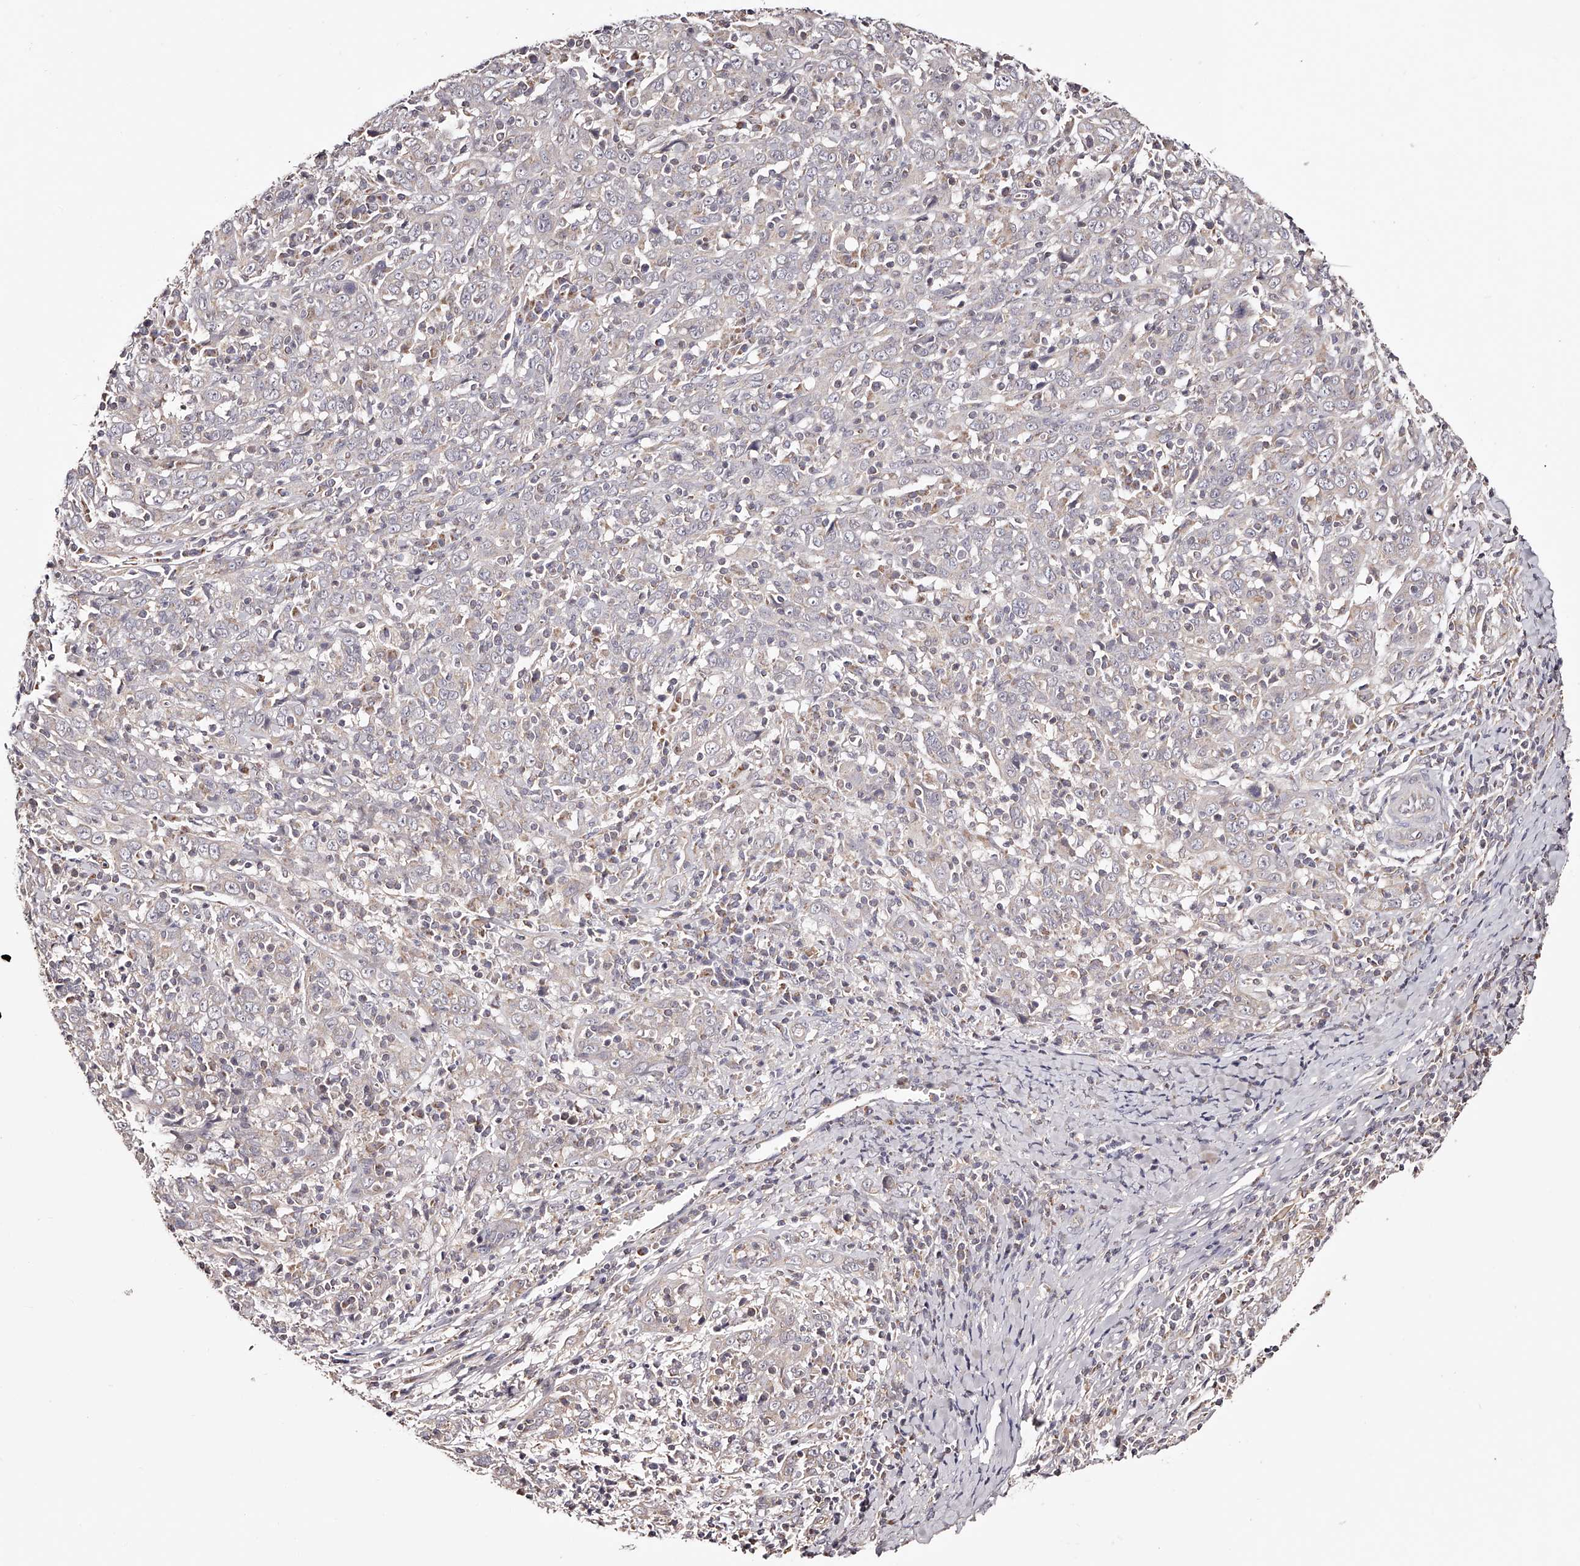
{"staining": {"intensity": "negative", "quantity": "none", "location": "none"}, "tissue": "cervical cancer", "cell_type": "Tumor cells", "image_type": "cancer", "snomed": [{"axis": "morphology", "description": "Squamous cell carcinoma, NOS"}, {"axis": "topography", "description": "Cervix"}], "caption": "Photomicrograph shows no protein staining in tumor cells of cervical cancer (squamous cell carcinoma) tissue. (Brightfield microscopy of DAB IHC at high magnification).", "gene": "USP21", "patient": {"sex": "female", "age": 46}}